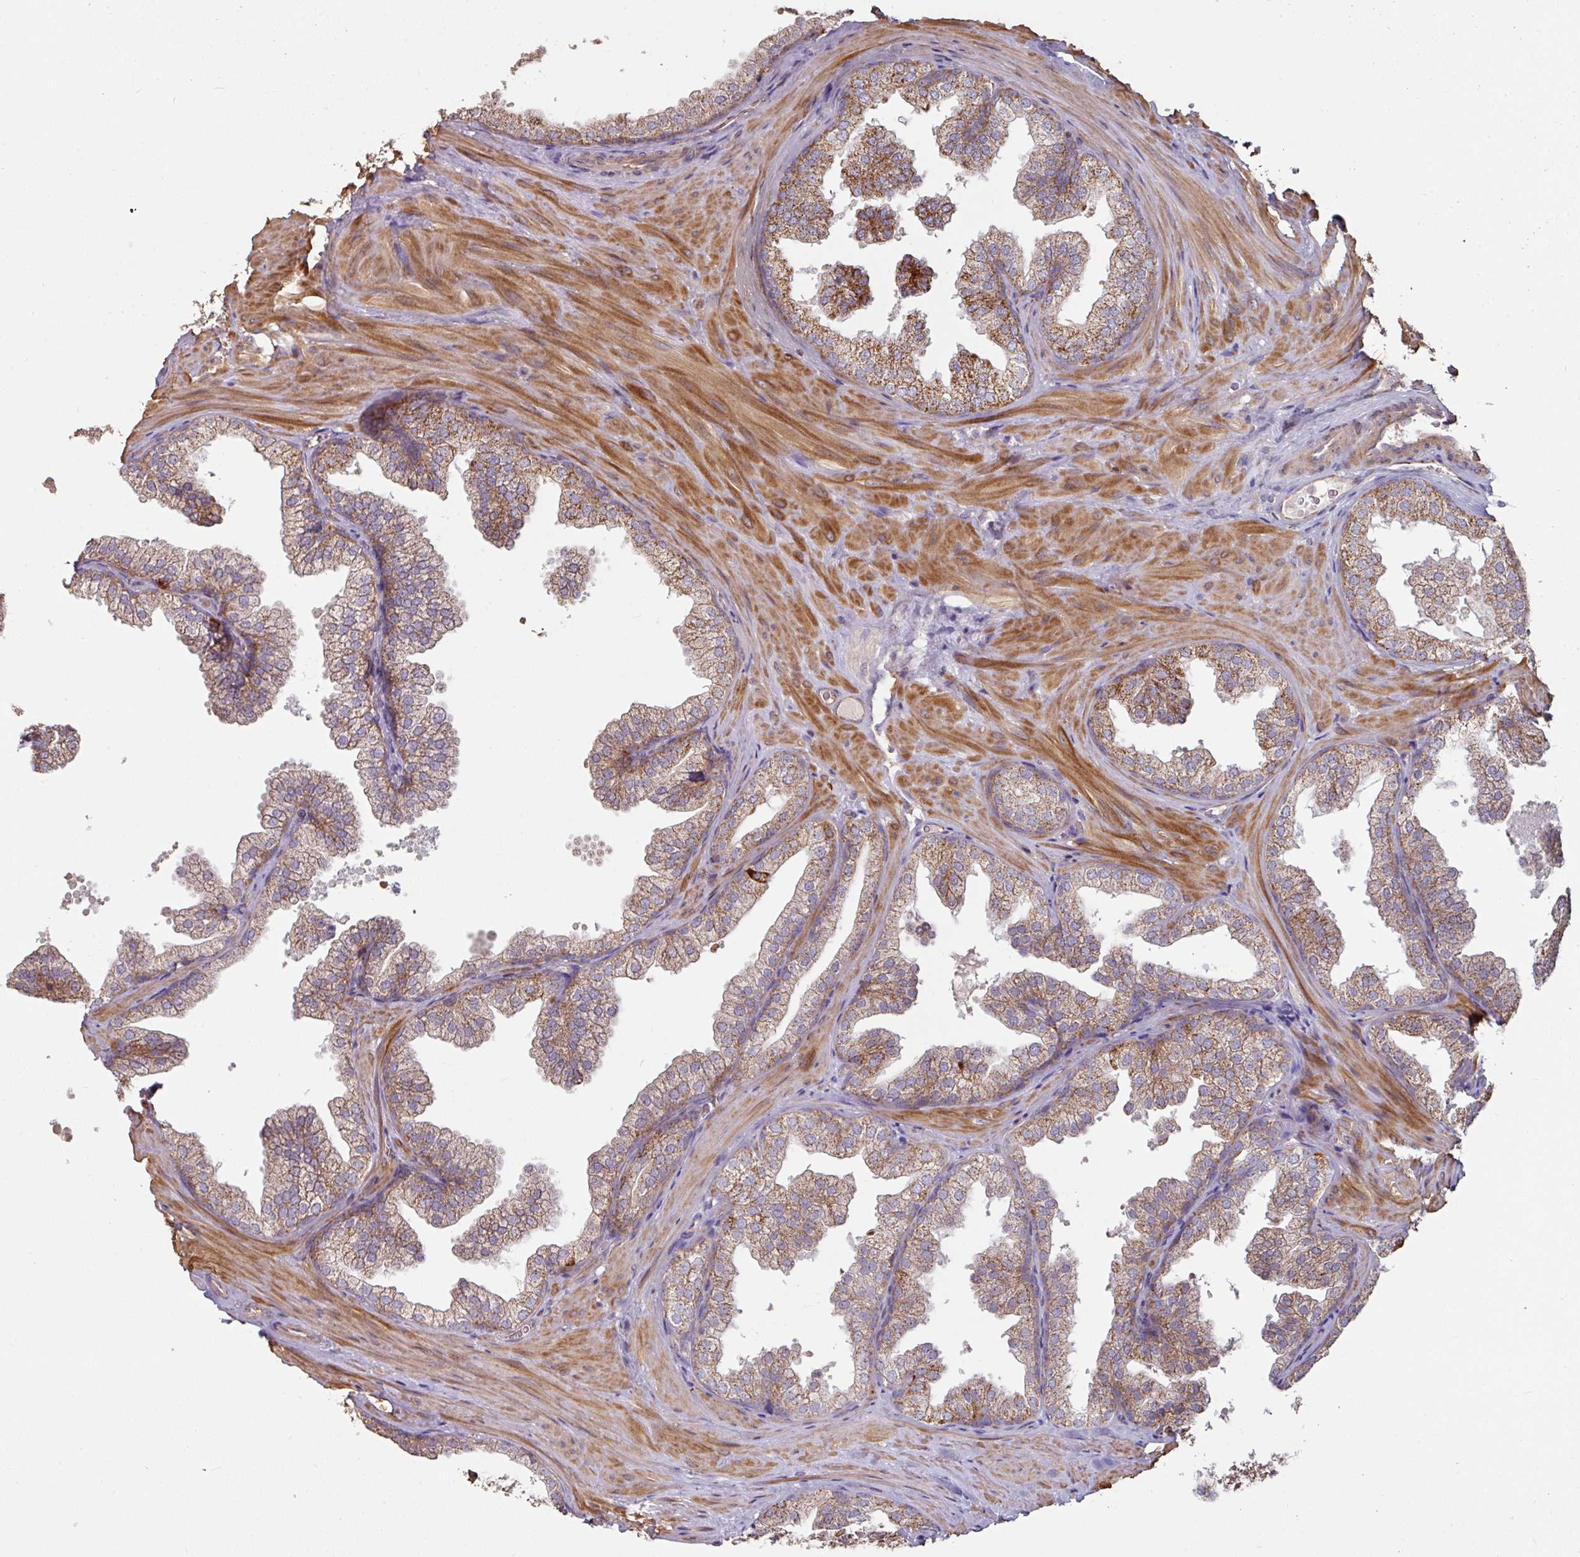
{"staining": {"intensity": "strong", "quantity": "25%-75%", "location": "cytoplasmic/membranous"}, "tissue": "prostate", "cell_type": "Glandular cells", "image_type": "normal", "snomed": [{"axis": "morphology", "description": "Normal tissue, NOS"}, {"axis": "topography", "description": "Prostate"}], "caption": "A high-resolution photomicrograph shows immunohistochemistry staining of unremarkable prostate, which displays strong cytoplasmic/membranous positivity in approximately 25%-75% of glandular cells.", "gene": "OR2D3", "patient": {"sex": "male", "age": 37}}